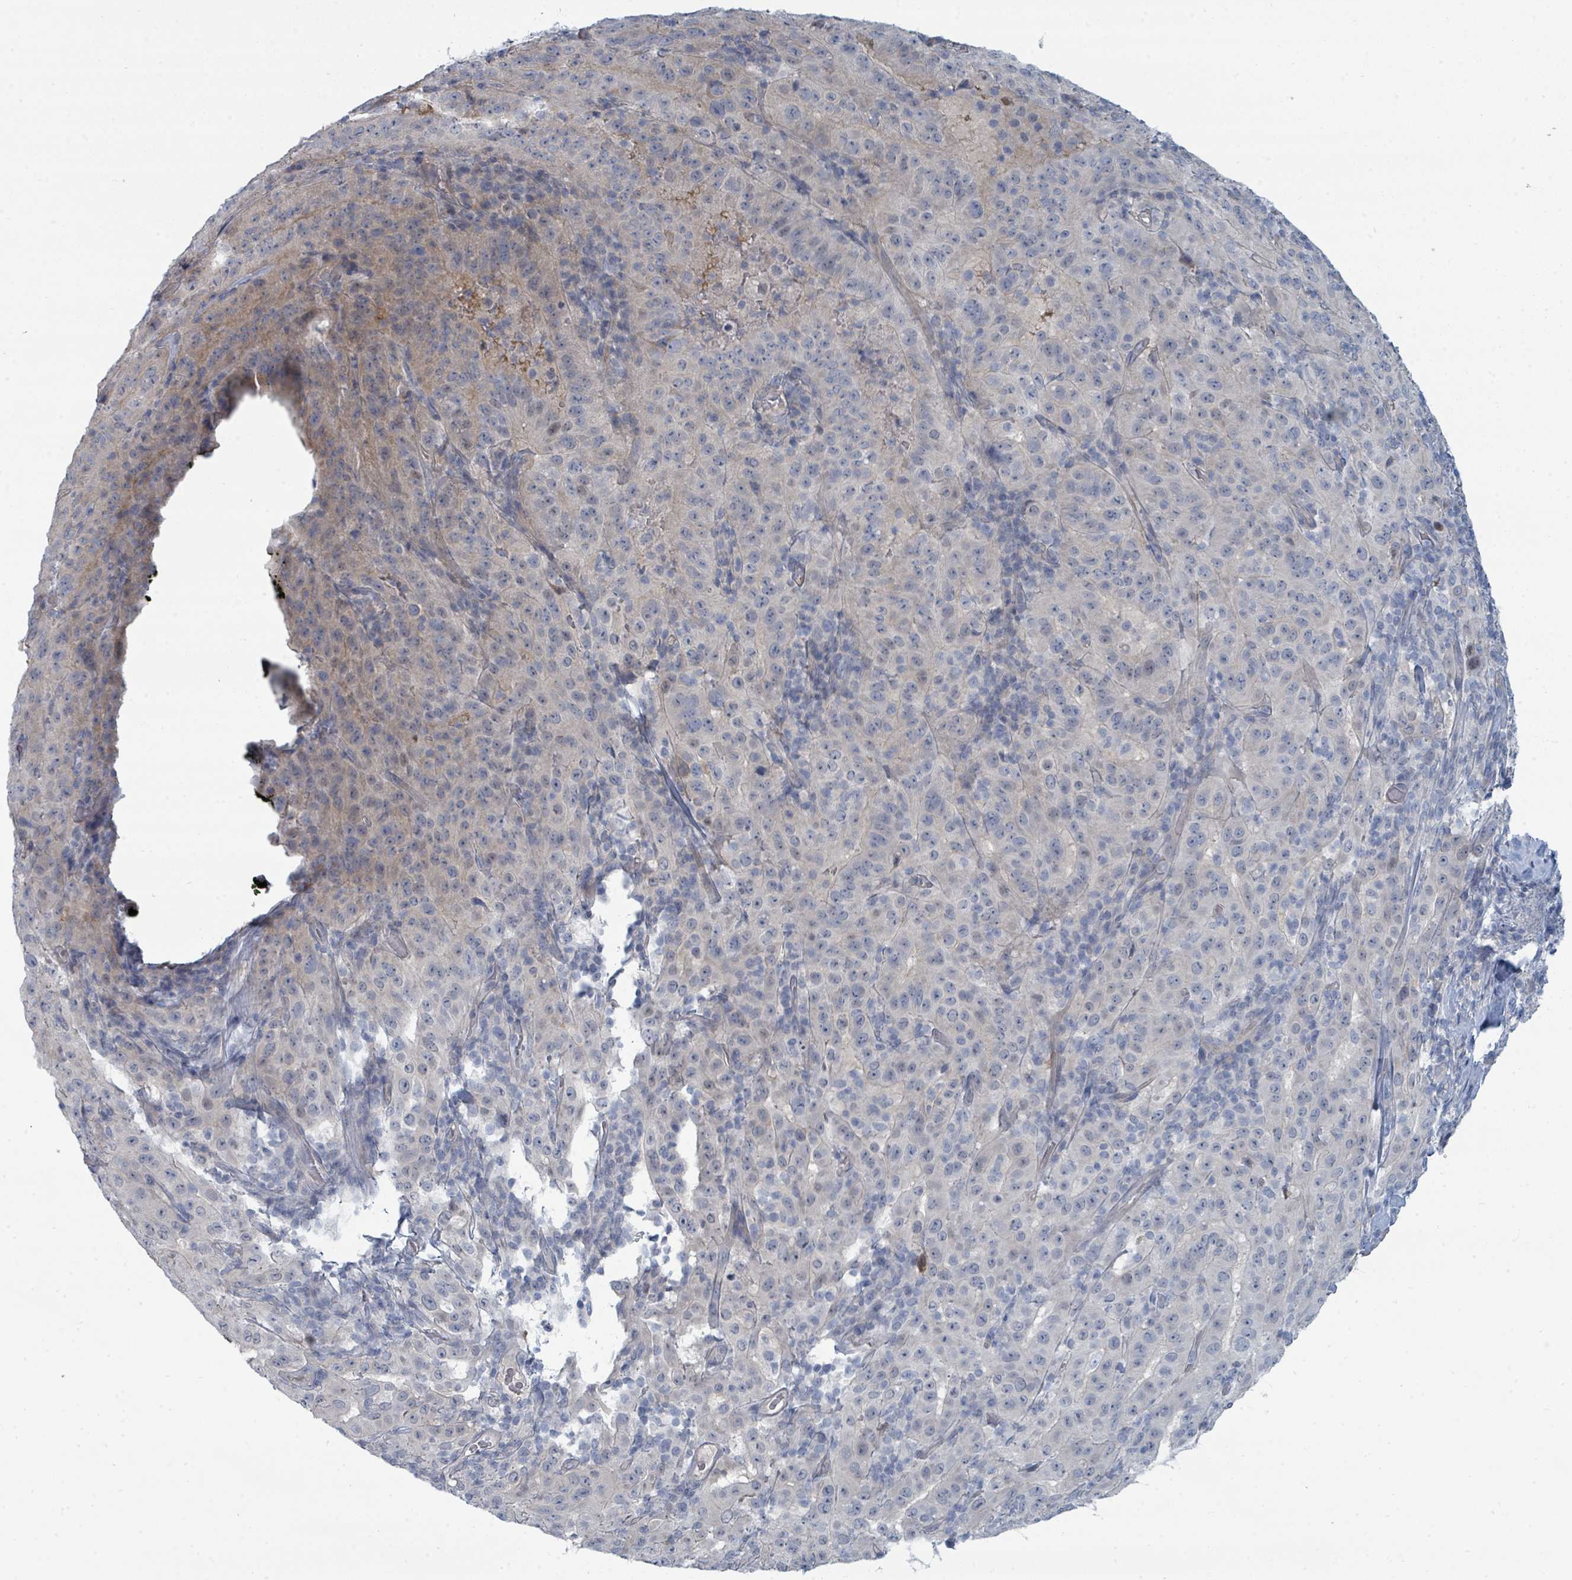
{"staining": {"intensity": "weak", "quantity": "<25%", "location": "cytoplasmic/membranous"}, "tissue": "pancreatic cancer", "cell_type": "Tumor cells", "image_type": "cancer", "snomed": [{"axis": "morphology", "description": "Adenocarcinoma, NOS"}, {"axis": "topography", "description": "Pancreas"}], "caption": "A histopathology image of pancreatic adenocarcinoma stained for a protein exhibits no brown staining in tumor cells.", "gene": "SLC25A45", "patient": {"sex": "male", "age": 63}}